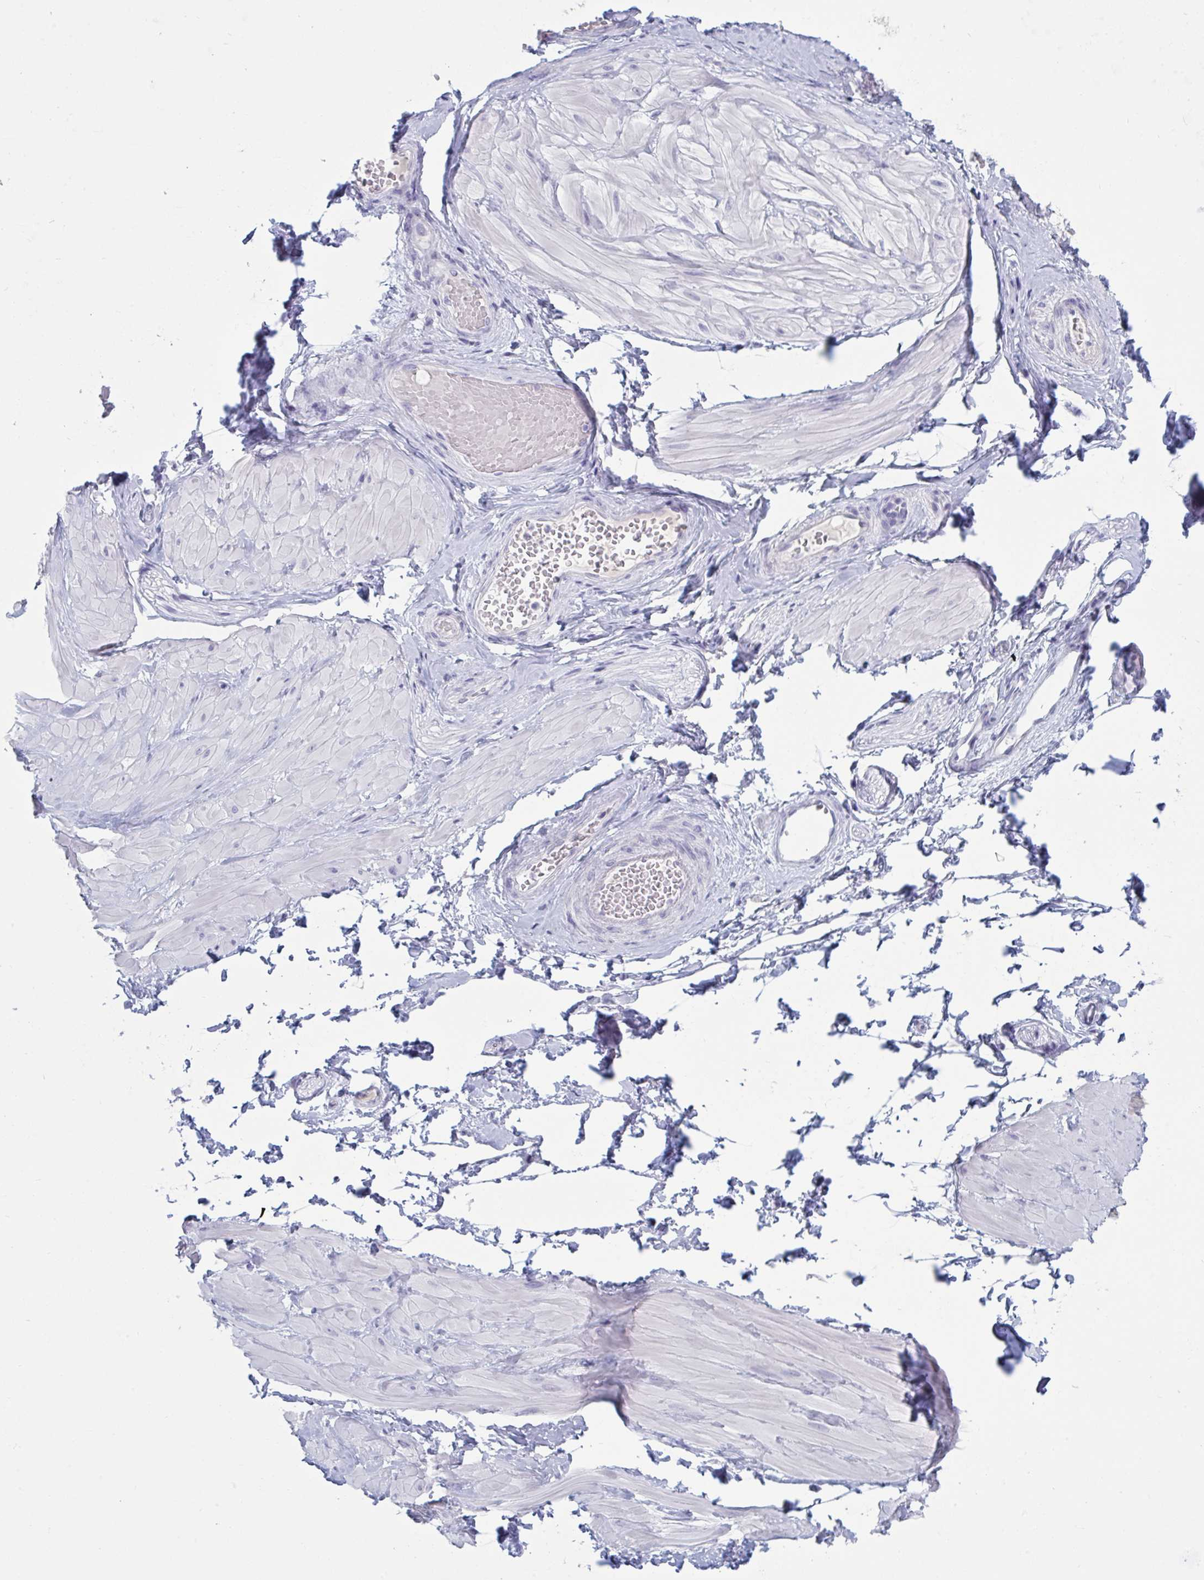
{"staining": {"intensity": "negative", "quantity": "none", "location": "none"}, "tissue": "adipose tissue", "cell_type": "Adipocytes", "image_type": "normal", "snomed": [{"axis": "morphology", "description": "Normal tissue, NOS"}, {"axis": "topography", "description": "Epididymis"}, {"axis": "topography", "description": "Peripheral nerve tissue"}], "caption": "DAB immunohistochemical staining of benign adipose tissue exhibits no significant expression in adipocytes.", "gene": "NDUFC2", "patient": {"sex": "male", "age": 32}}